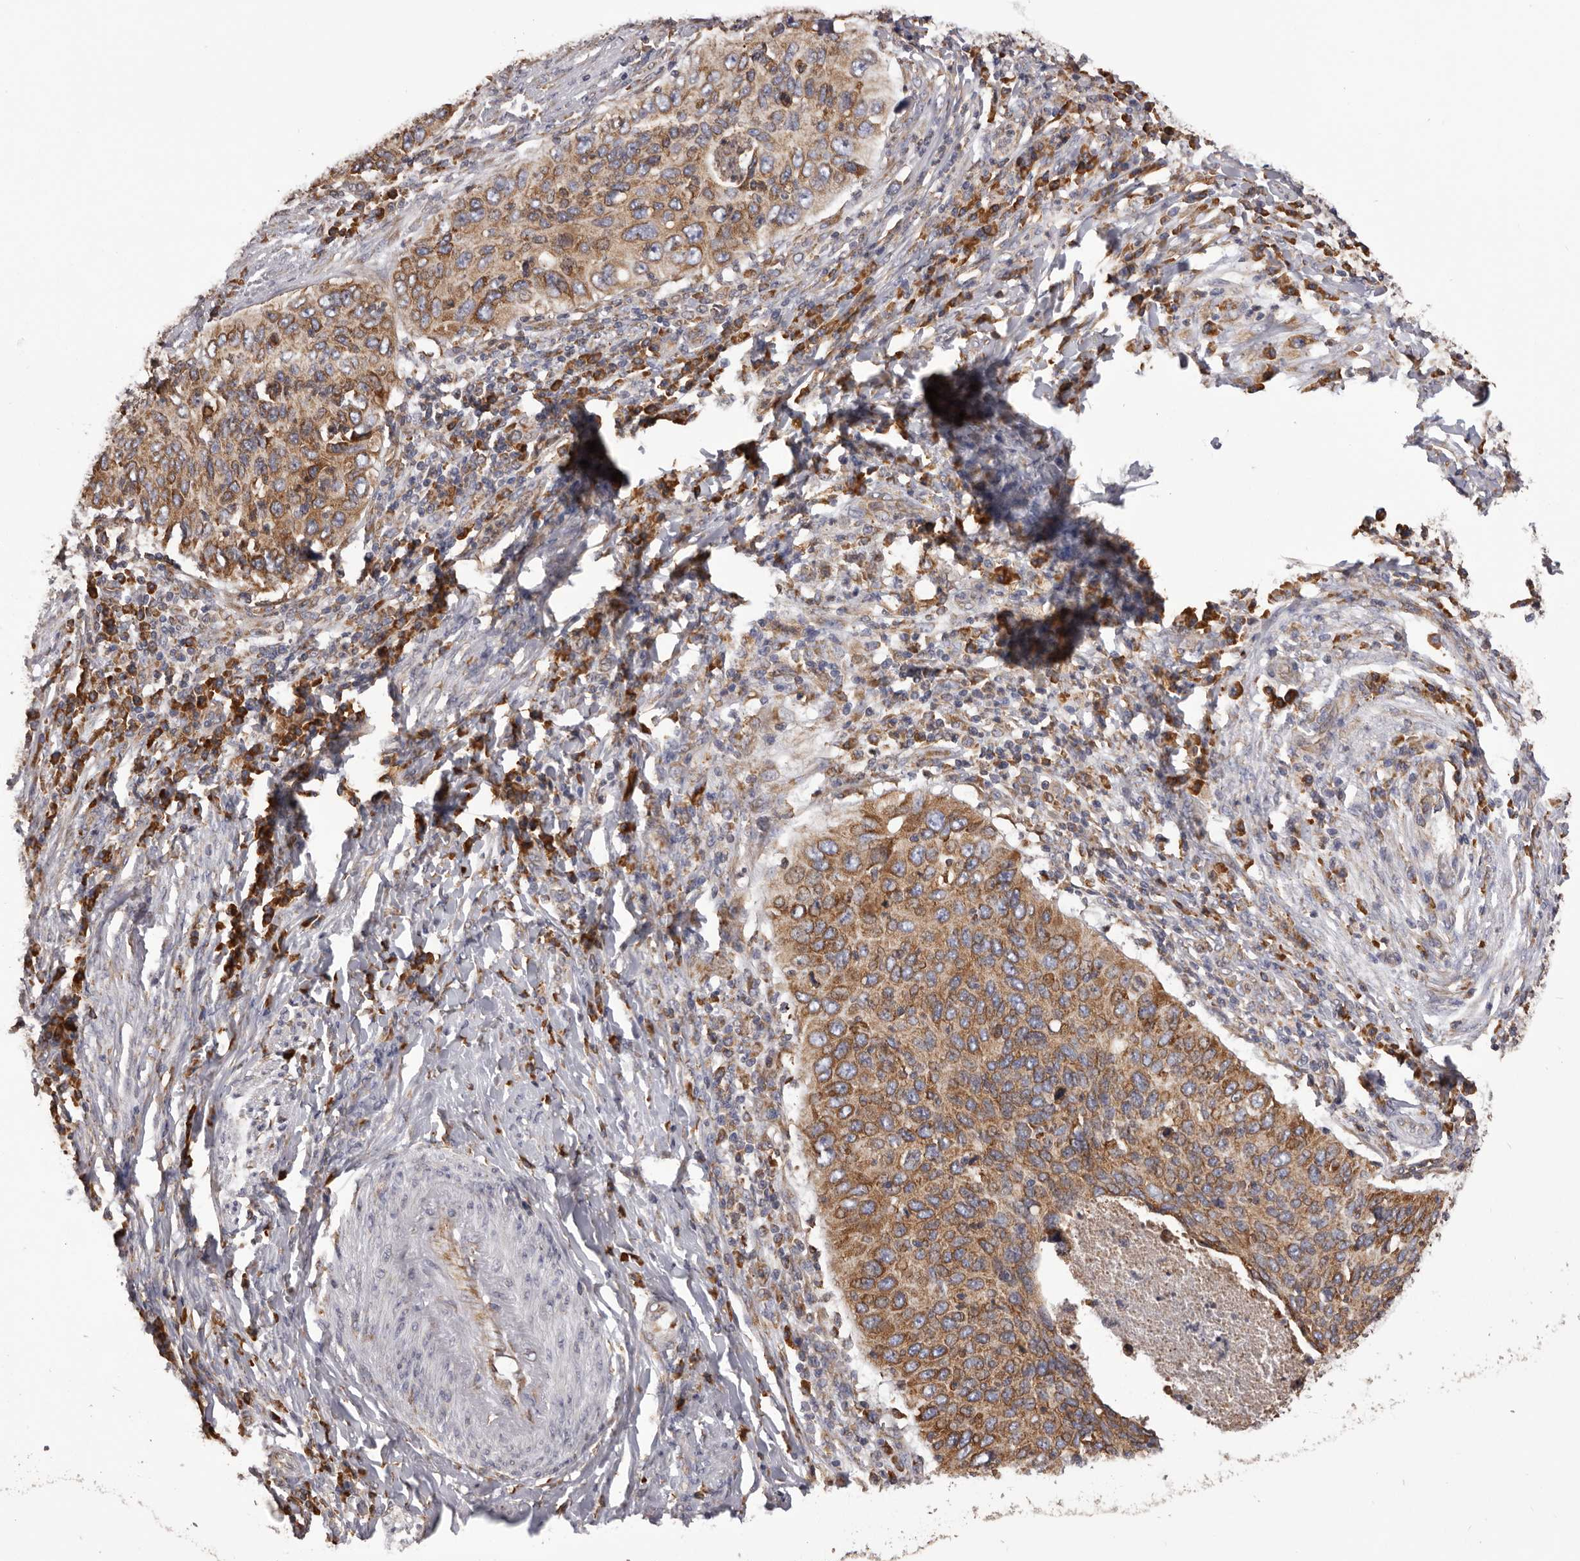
{"staining": {"intensity": "moderate", "quantity": ">75%", "location": "cytoplasmic/membranous"}, "tissue": "cervical cancer", "cell_type": "Tumor cells", "image_type": "cancer", "snomed": [{"axis": "morphology", "description": "Squamous cell carcinoma, NOS"}, {"axis": "topography", "description": "Cervix"}], "caption": "Cervical squamous cell carcinoma stained with immunohistochemistry (IHC) demonstrates moderate cytoplasmic/membranous staining in about >75% of tumor cells.", "gene": "QRSL1", "patient": {"sex": "female", "age": 38}}